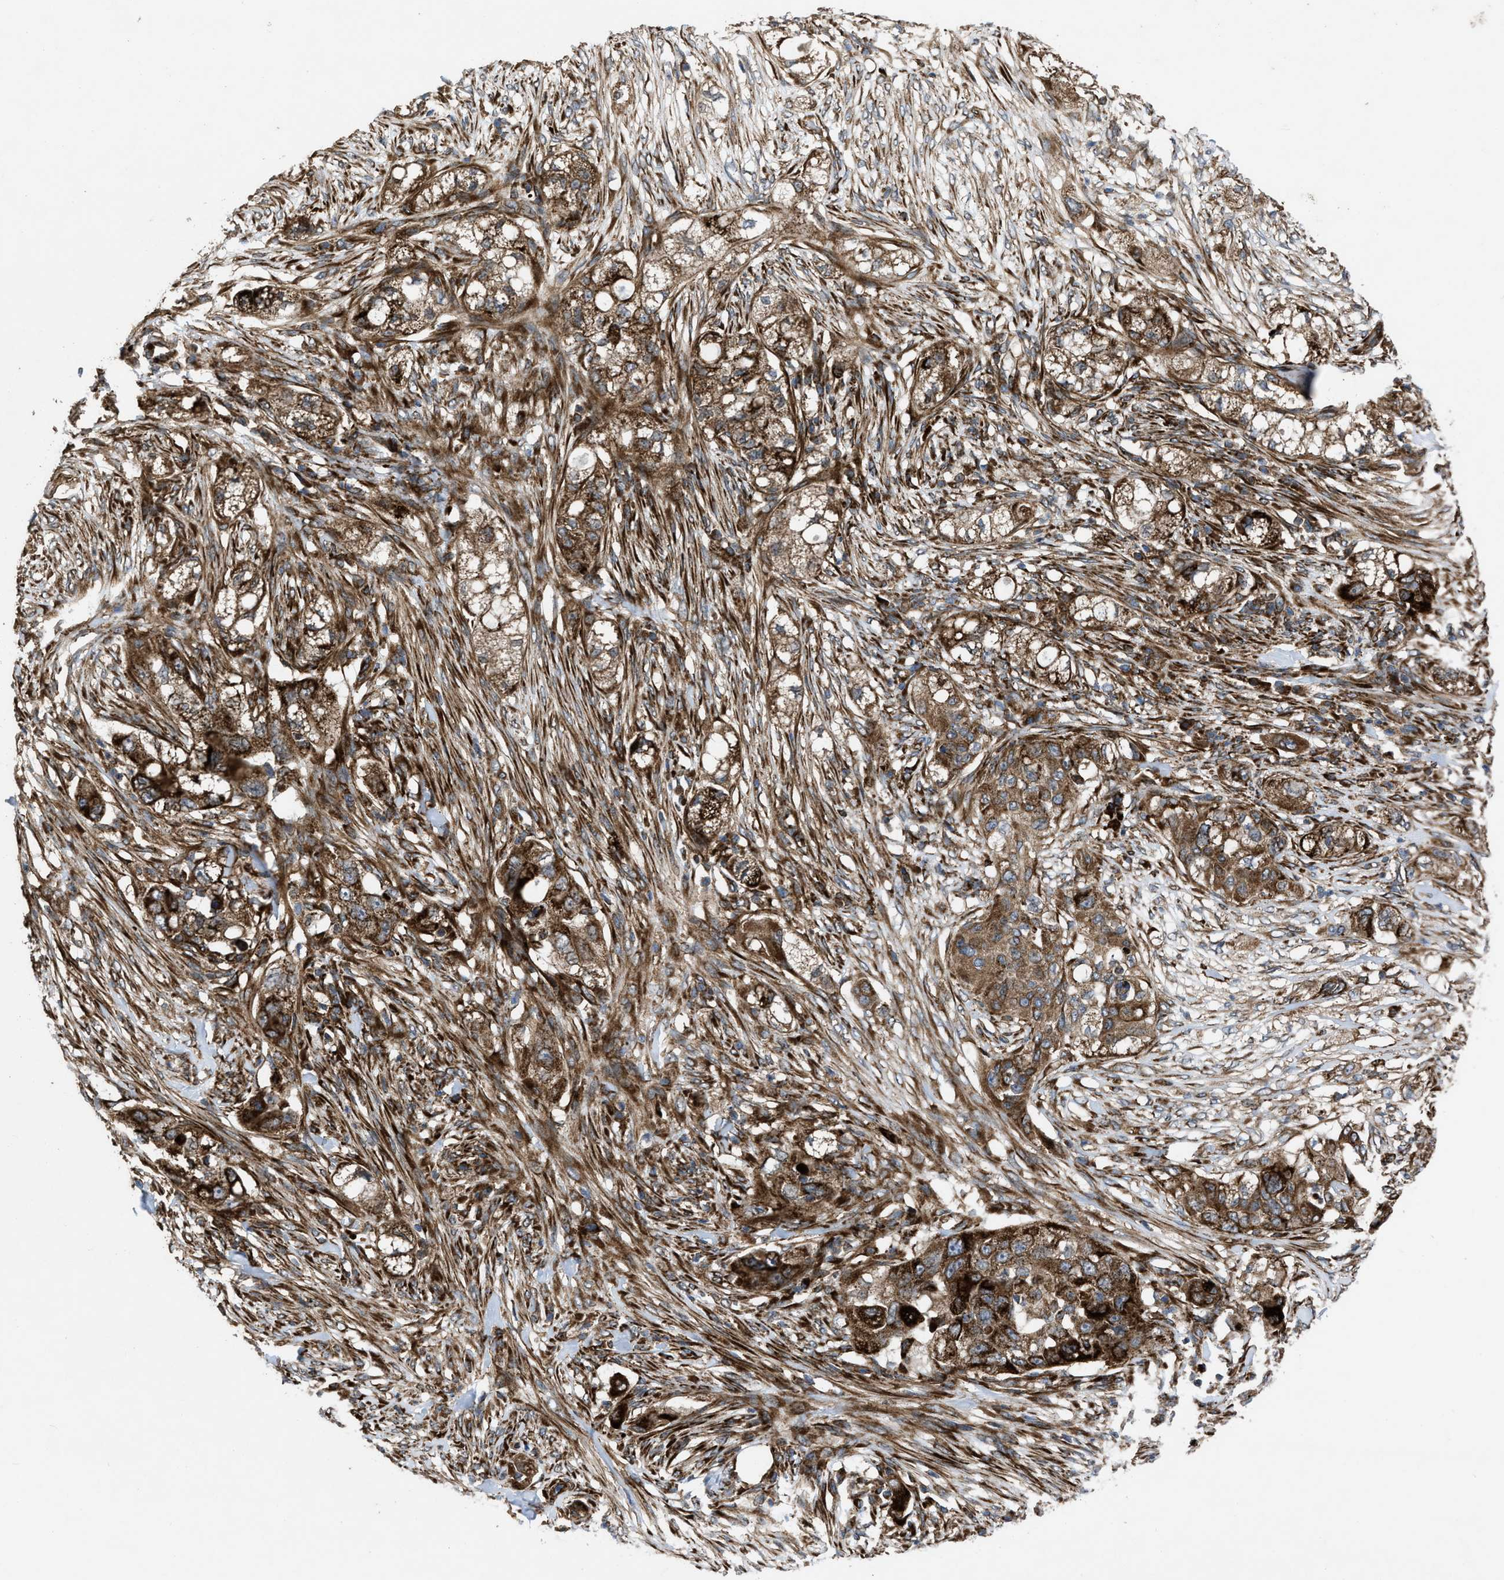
{"staining": {"intensity": "strong", "quantity": ">75%", "location": "cytoplasmic/membranous"}, "tissue": "pancreatic cancer", "cell_type": "Tumor cells", "image_type": "cancer", "snomed": [{"axis": "morphology", "description": "Adenocarcinoma, NOS"}, {"axis": "topography", "description": "Pancreas"}], "caption": "Brown immunohistochemical staining in human adenocarcinoma (pancreatic) exhibits strong cytoplasmic/membranous expression in approximately >75% of tumor cells. (IHC, brightfield microscopy, high magnification).", "gene": "PER3", "patient": {"sex": "female", "age": 78}}